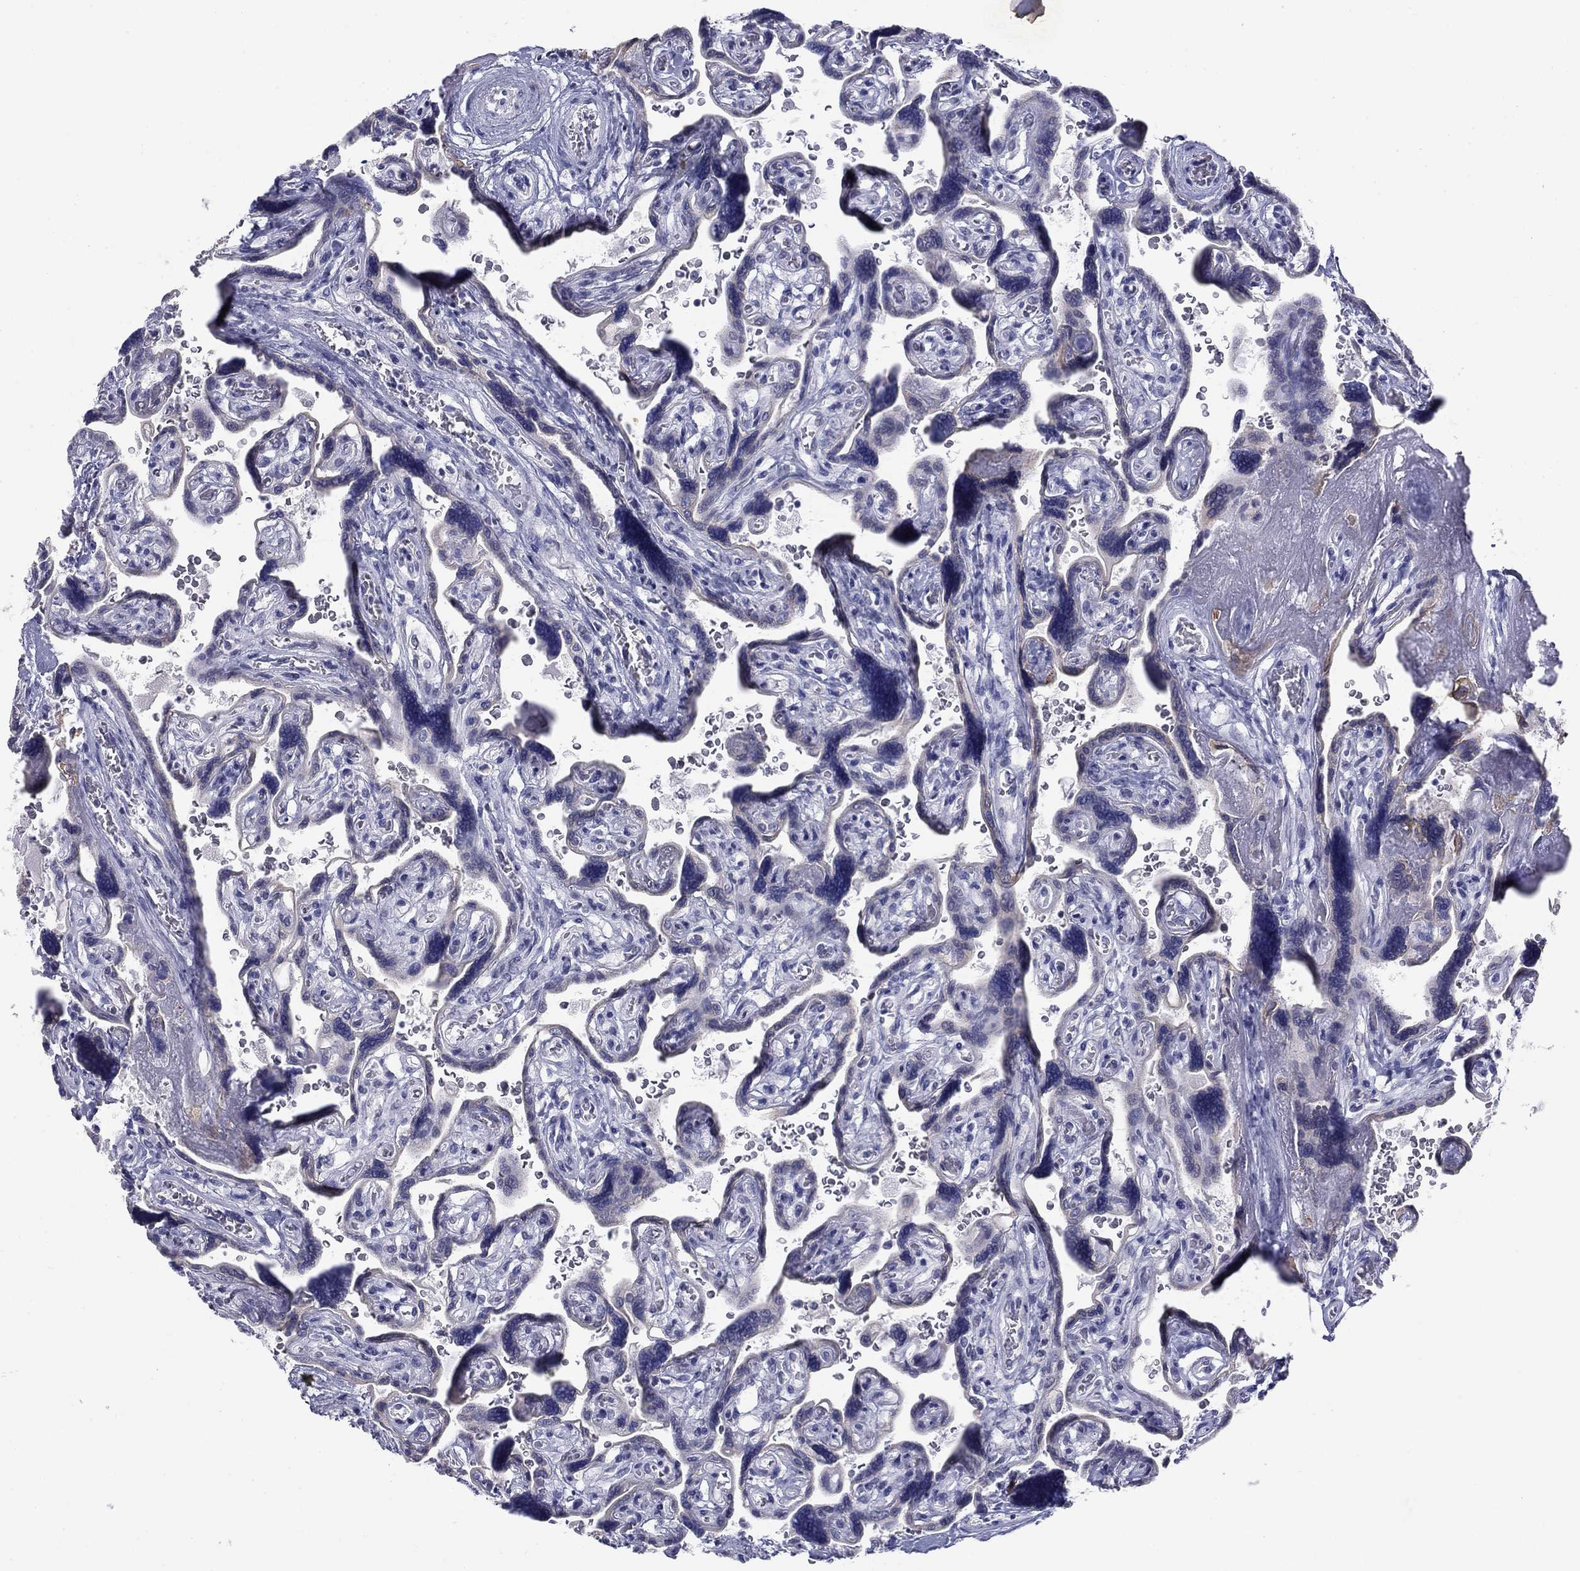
{"staining": {"intensity": "negative", "quantity": "none", "location": "none"}, "tissue": "placenta", "cell_type": "Decidual cells", "image_type": "normal", "snomed": [{"axis": "morphology", "description": "Normal tissue, NOS"}, {"axis": "topography", "description": "Placenta"}], "caption": "This is a photomicrograph of immunohistochemistry staining of normal placenta, which shows no staining in decidual cells. (DAB (3,3'-diaminobenzidine) immunohistochemistry (IHC), high magnification).", "gene": "KRT75", "patient": {"sex": "female", "age": 32}}